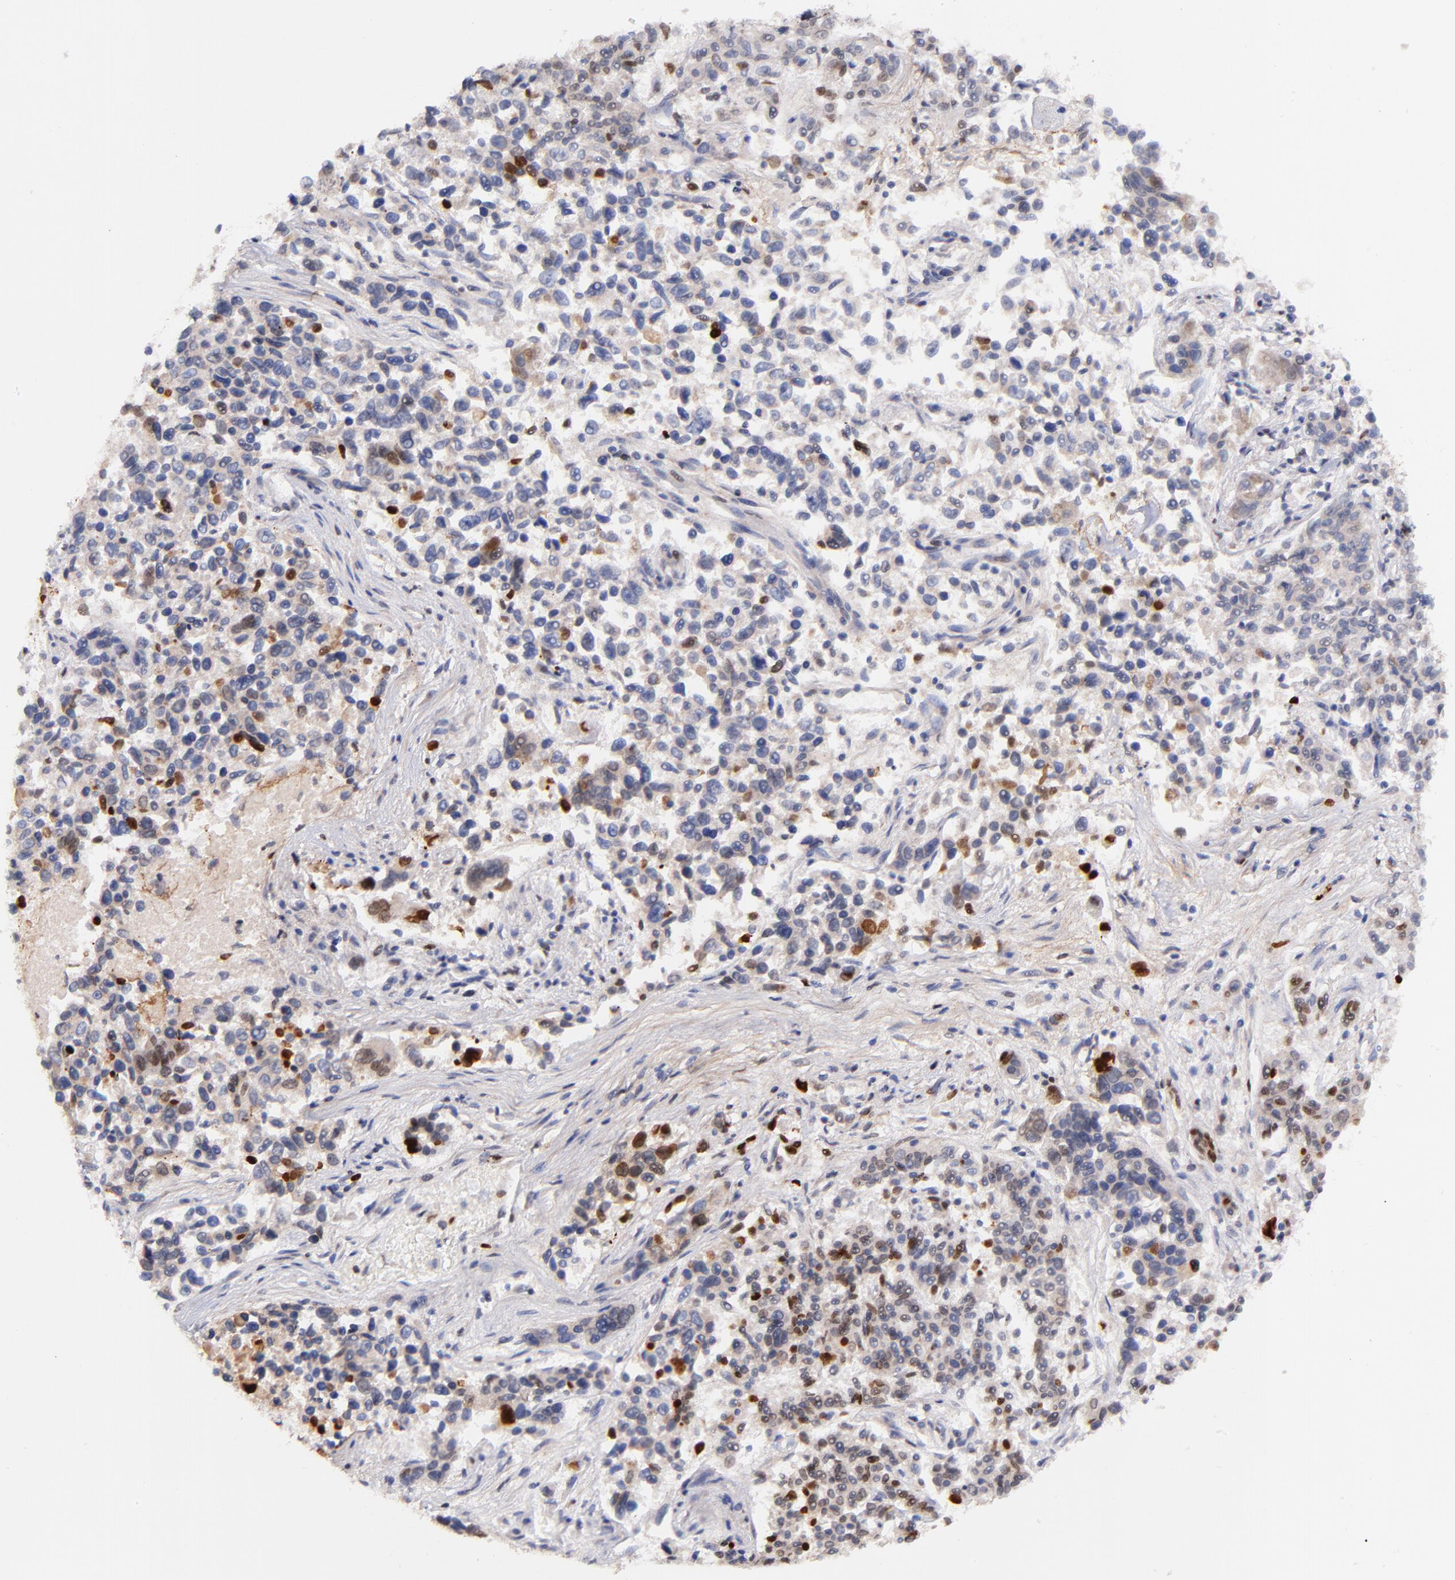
{"staining": {"intensity": "weak", "quantity": ">75%", "location": "nuclear"}, "tissue": "lung cancer", "cell_type": "Tumor cells", "image_type": "cancer", "snomed": [{"axis": "morphology", "description": "Adenocarcinoma, NOS"}, {"axis": "topography", "description": "Lung"}], "caption": "Immunohistochemistry photomicrograph of human lung cancer stained for a protein (brown), which demonstrates low levels of weak nuclear staining in about >75% of tumor cells.", "gene": "MIDEAS", "patient": {"sex": "male", "age": 84}}